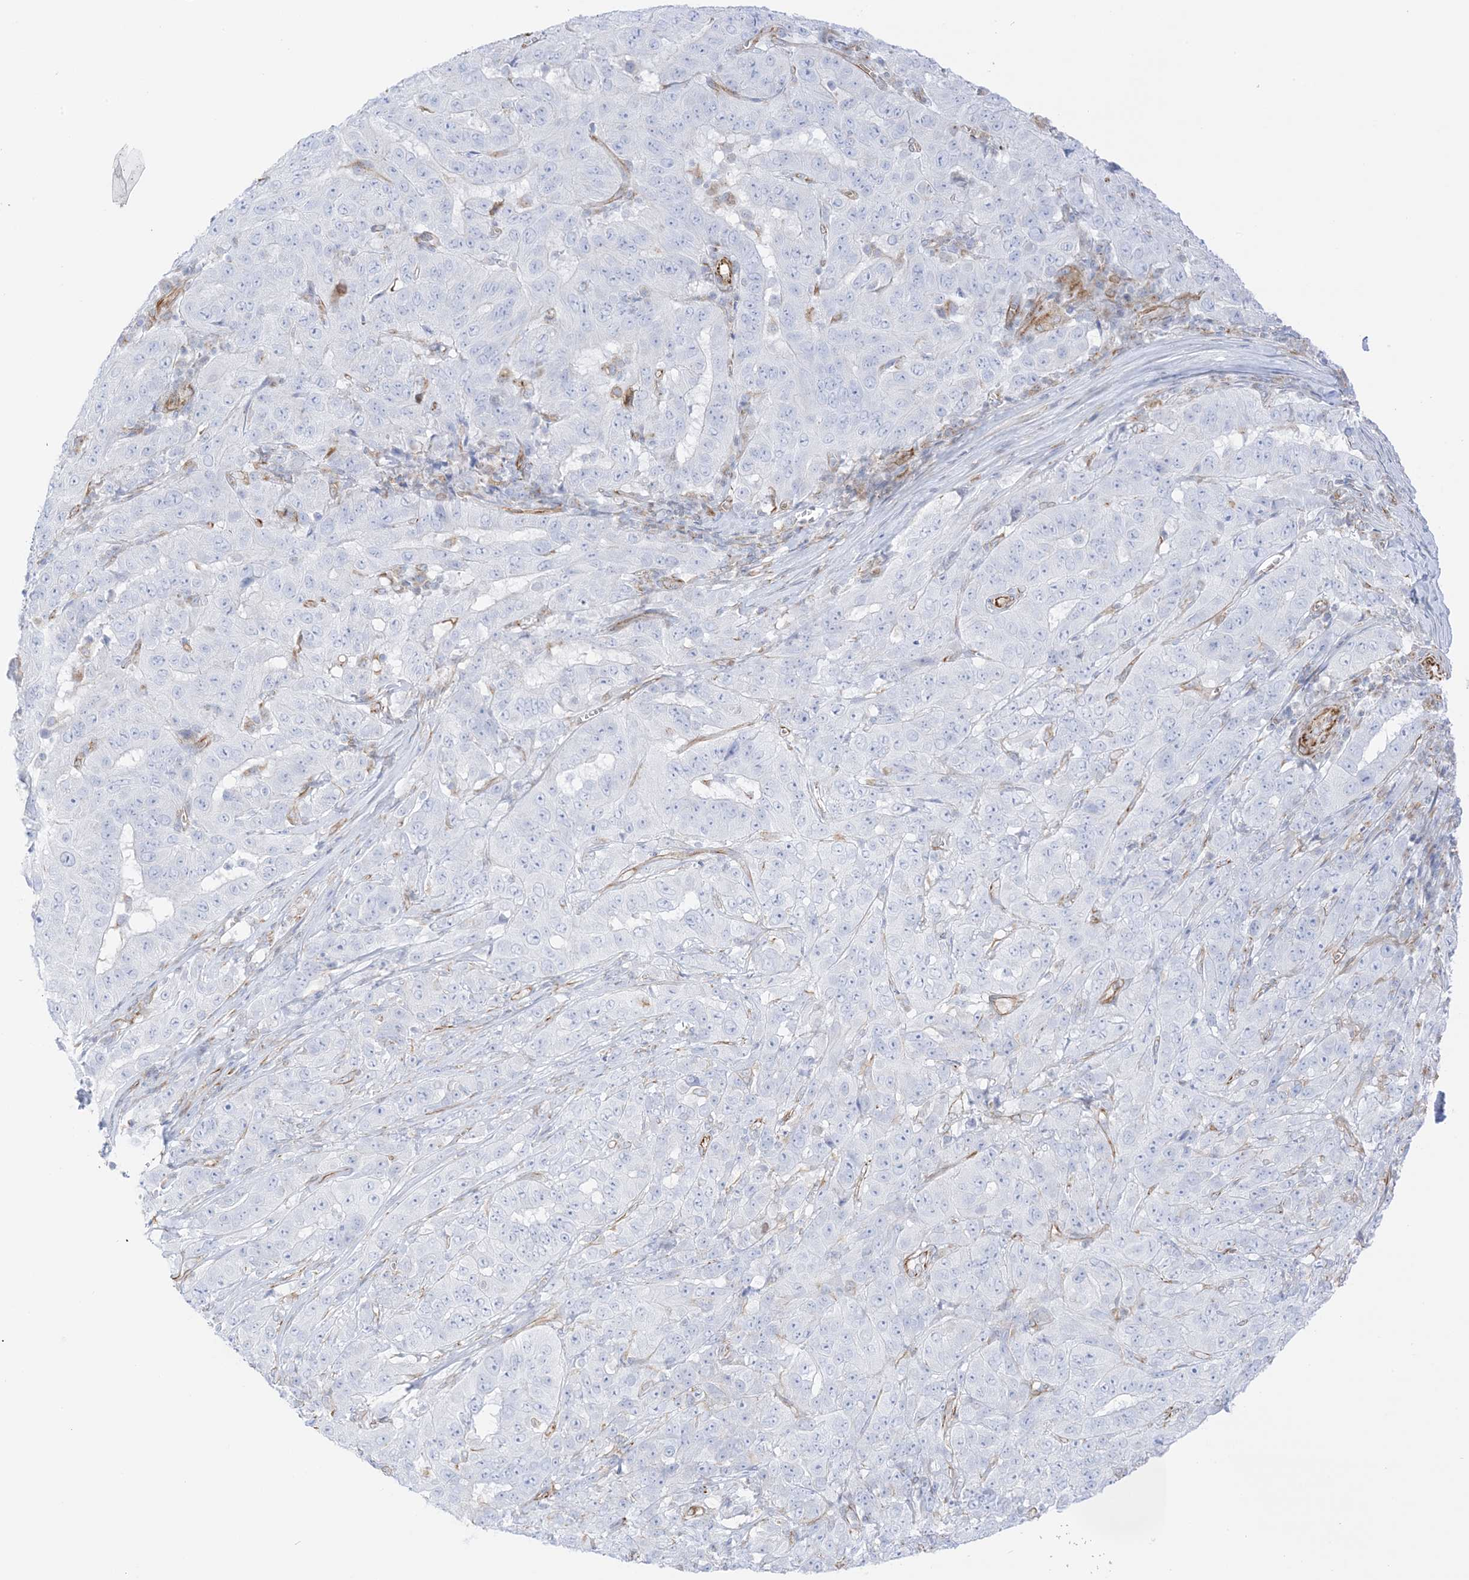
{"staining": {"intensity": "negative", "quantity": "none", "location": "none"}, "tissue": "pancreatic cancer", "cell_type": "Tumor cells", "image_type": "cancer", "snomed": [{"axis": "morphology", "description": "Adenocarcinoma, NOS"}, {"axis": "topography", "description": "Pancreas"}], "caption": "IHC photomicrograph of human pancreatic cancer (adenocarcinoma) stained for a protein (brown), which displays no staining in tumor cells.", "gene": "PID1", "patient": {"sex": "male", "age": 63}}